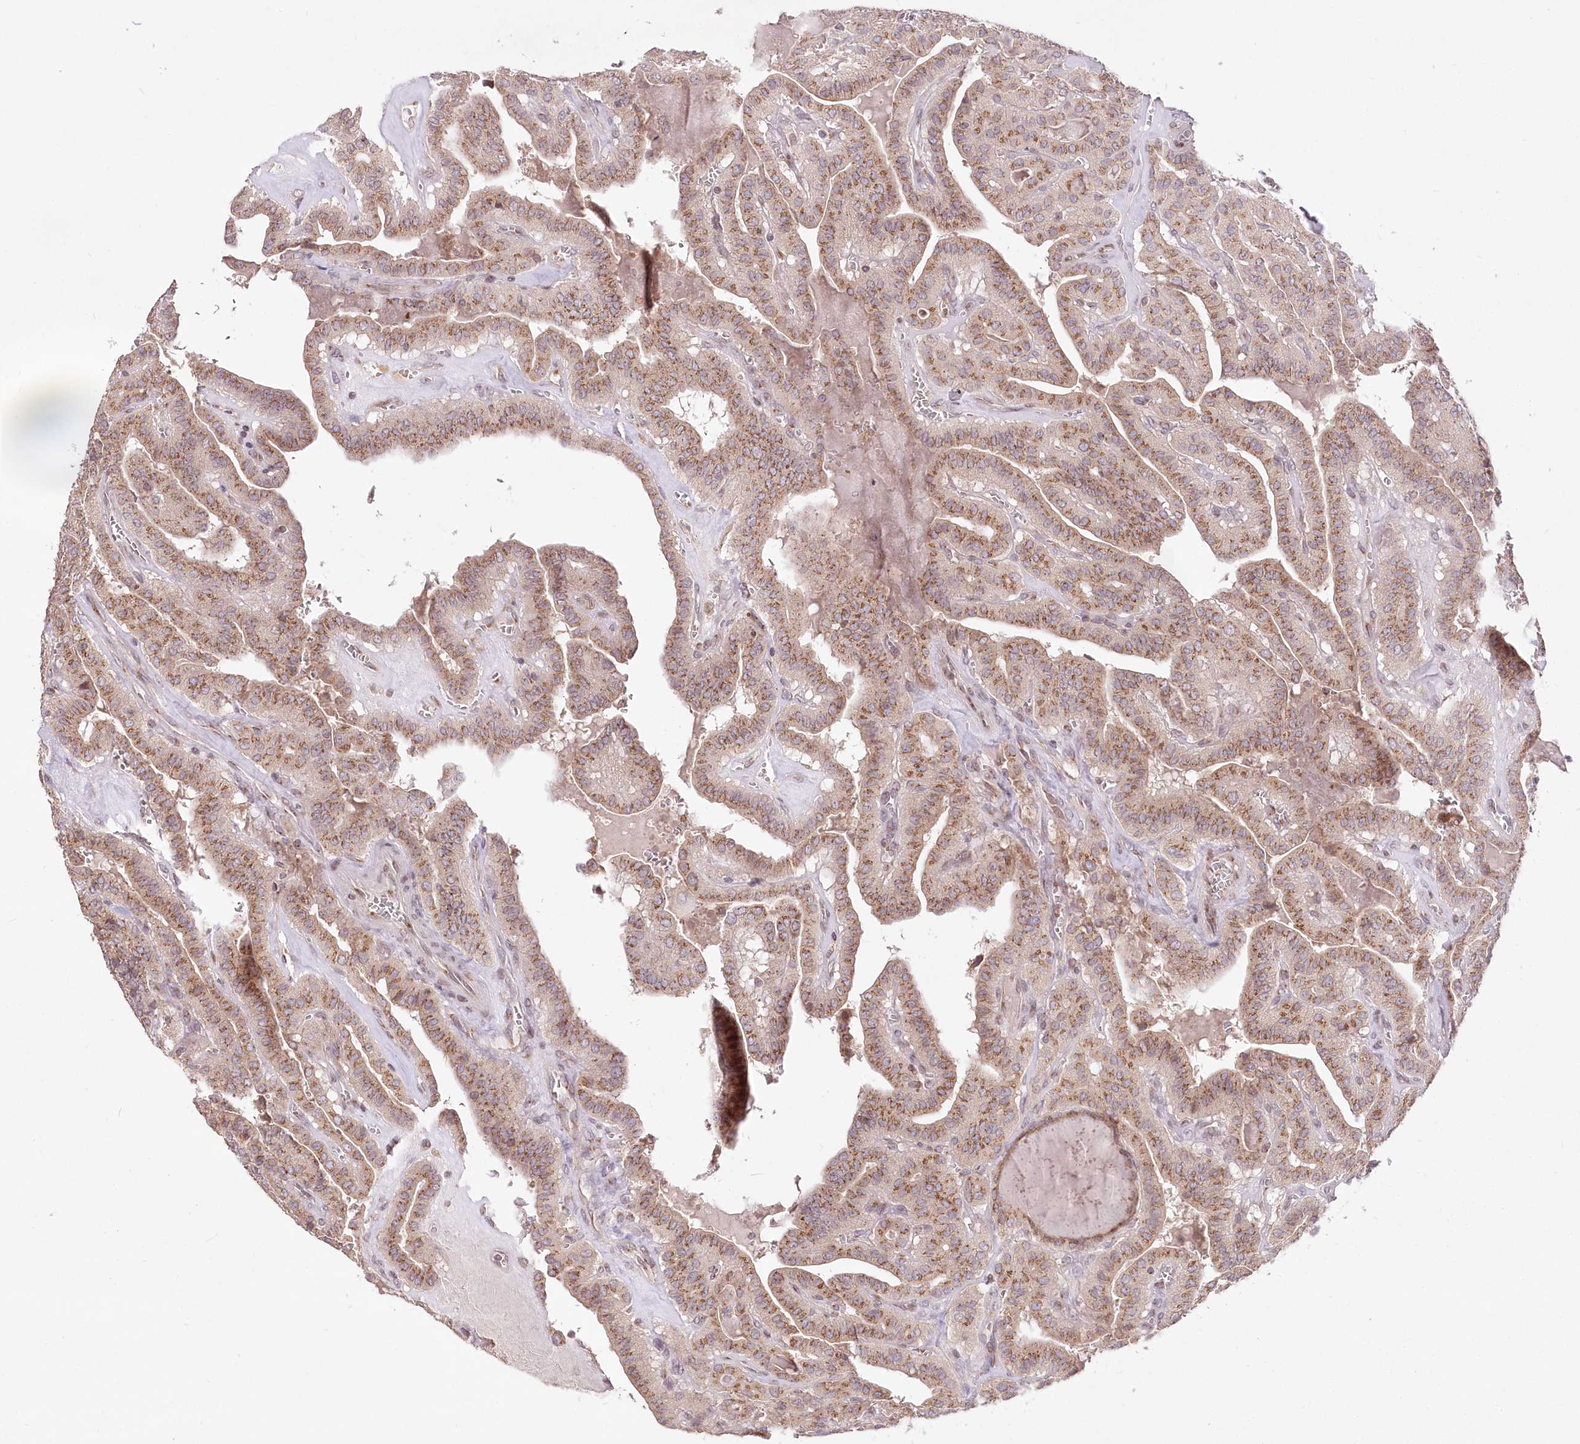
{"staining": {"intensity": "moderate", "quantity": ">75%", "location": "cytoplasmic/membranous"}, "tissue": "thyroid cancer", "cell_type": "Tumor cells", "image_type": "cancer", "snomed": [{"axis": "morphology", "description": "Papillary adenocarcinoma, NOS"}, {"axis": "topography", "description": "Thyroid gland"}], "caption": "This photomicrograph shows papillary adenocarcinoma (thyroid) stained with immunohistochemistry to label a protein in brown. The cytoplasmic/membranous of tumor cells show moderate positivity for the protein. Nuclei are counter-stained blue.", "gene": "STT3B", "patient": {"sex": "male", "age": 52}}